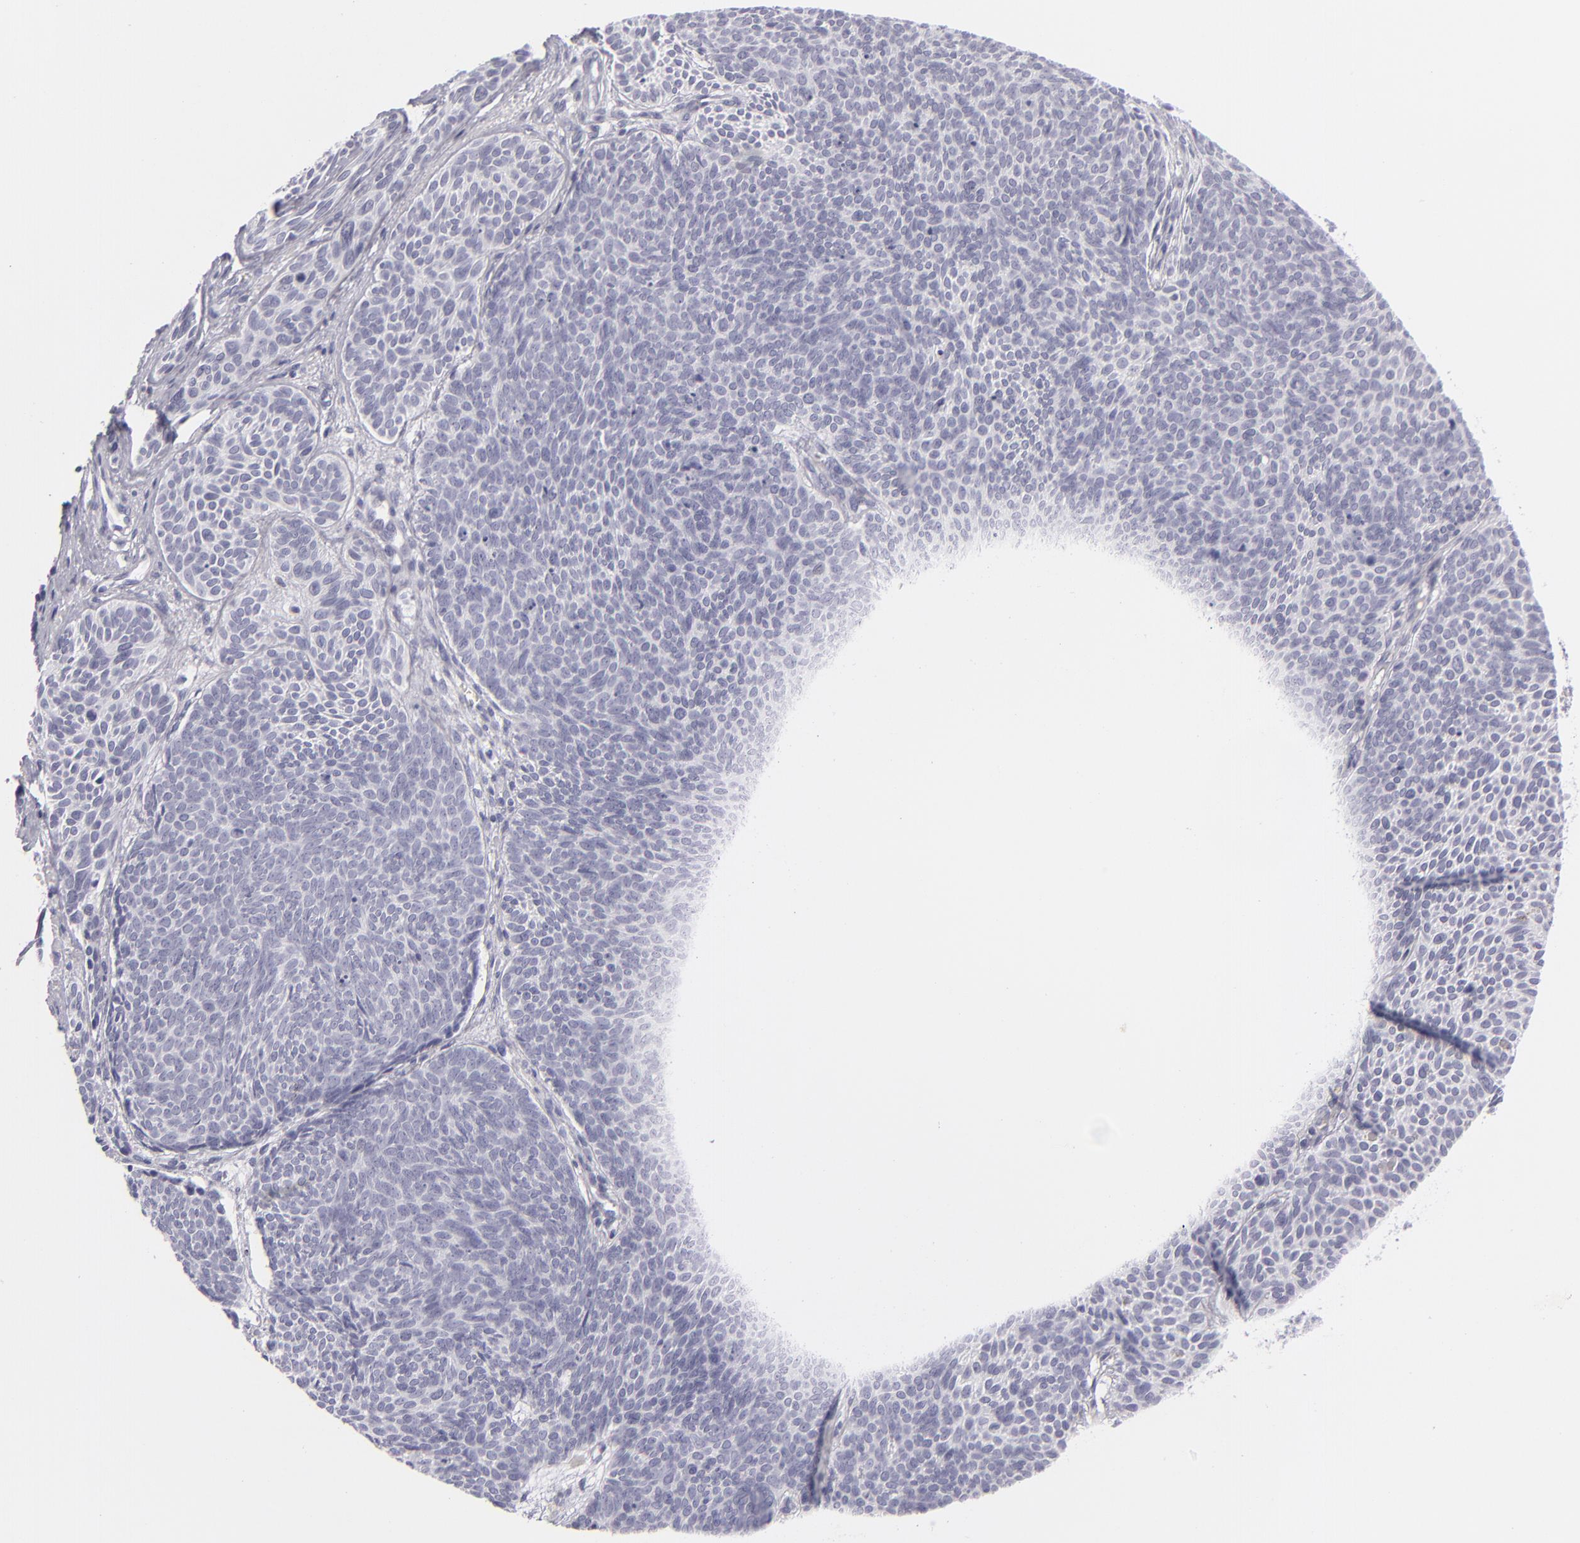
{"staining": {"intensity": "negative", "quantity": "none", "location": "none"}, "tissue": "skin cancer", "cell_type": "Tumor cells", "image_type": "cancer", "snomed": [{"axis": "morphology", "description": "Basal cell carcinoma"}, {"axis": "topography", "description": "Skin"}], "caption": "Skin cancer (basal cell carcinoma) was stained to show a protein in brown. There is no significant positivity in tumor cells. (DAB immunohistochemistry with hematoxylin counter stain).", "gene": "VIL1", "patient": {"sex": "male", "age": 84}}